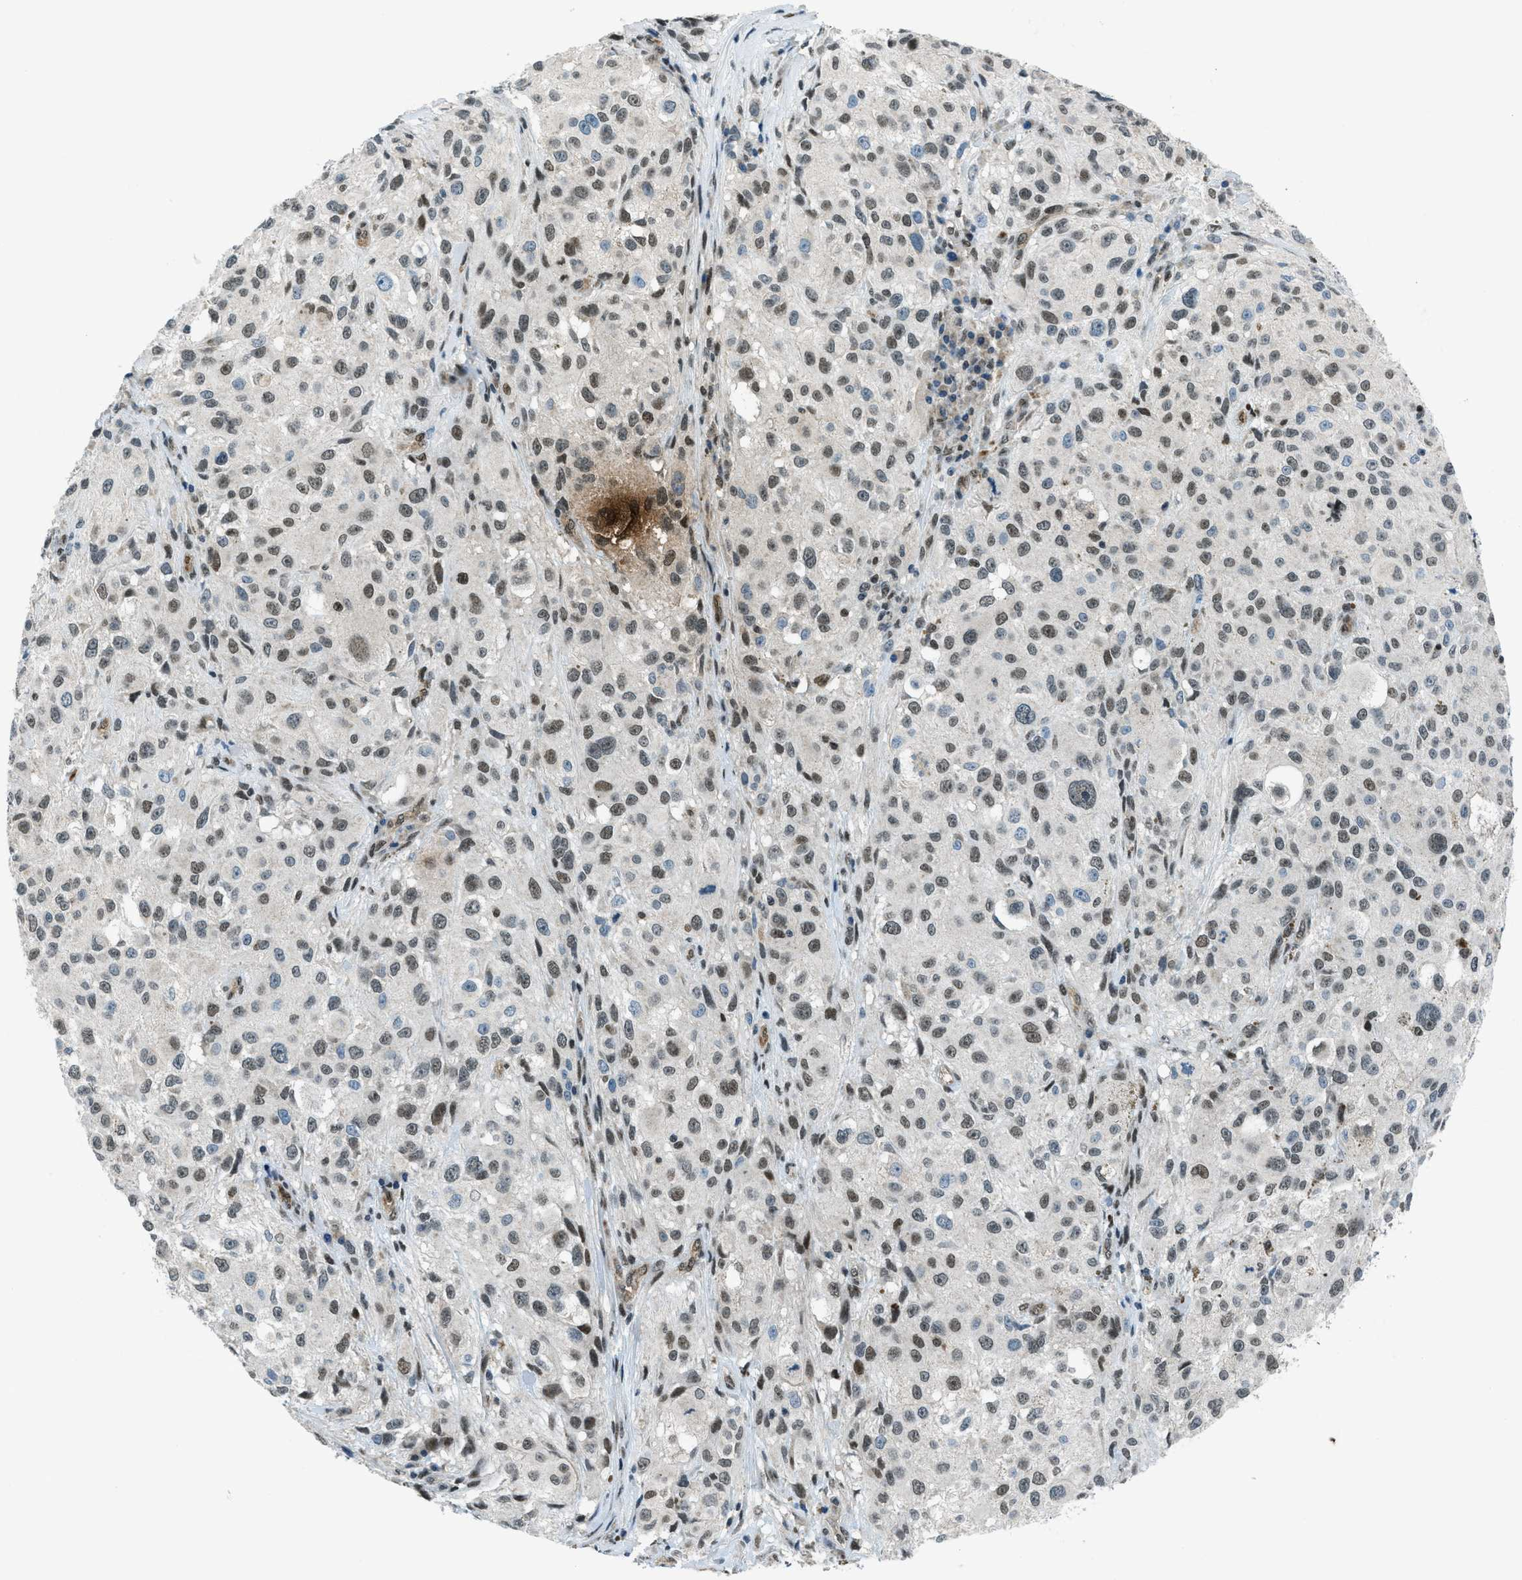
{"staining": {"intensity": "weak", "quantity": ">75%", "location": "nuclear"}, "tissue": "melanoma", "cell_type": "Tumor cells", "image_type": "cancer", "snomed": [{"axis": "morphology", "description": "Necrosis, NOS"}, {"axis": "morphology", "description": "Malignant melanoma, NOS"}, {"axis": "topography", "description": "Skin"}], "caption": "Protein staining shows weak nuclear expression in approximately >75% of tumor cells in melanoma.", "gene": "KLF6", "patient": {"sex": "female", "age": 87}}